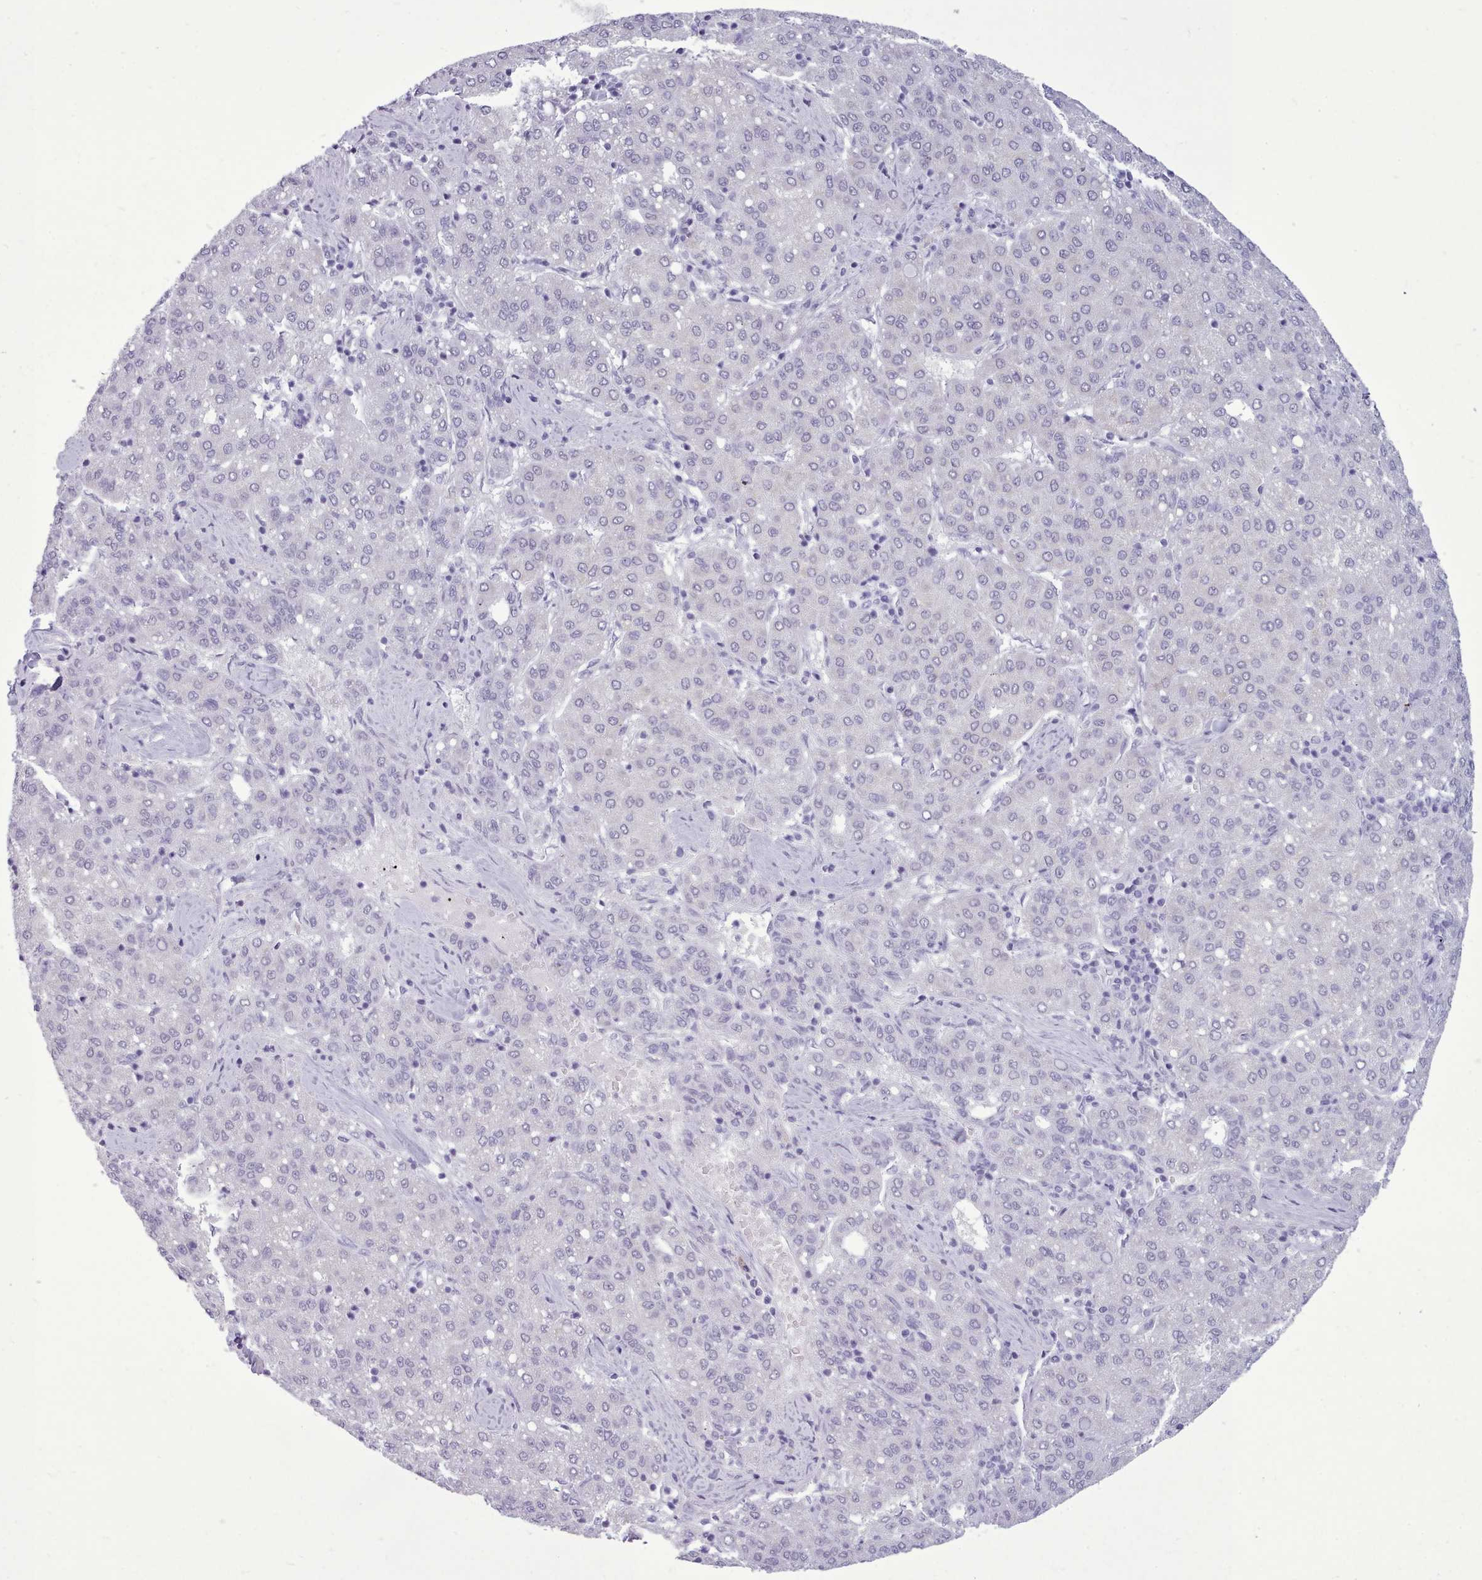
{"staining": {"intensity": "negative", "quantity": "none", "location": "none"}, "tissue": "liver cancer", "cell_type": "Tumor cells", "image_type": "cancer", "snomed": [{"axis": "morphology", "description": "Carcinoma, Hepatocellular, NOS"}, {"axis": "topography", "description": "Liver"}], "caption": "Human liver hepatocellular carcinoma stained for a protein using IHC demonstrates no positivity in tumor cells.", "gene": "FBXO48", "patient": {"sex": "male", "age": 65}}